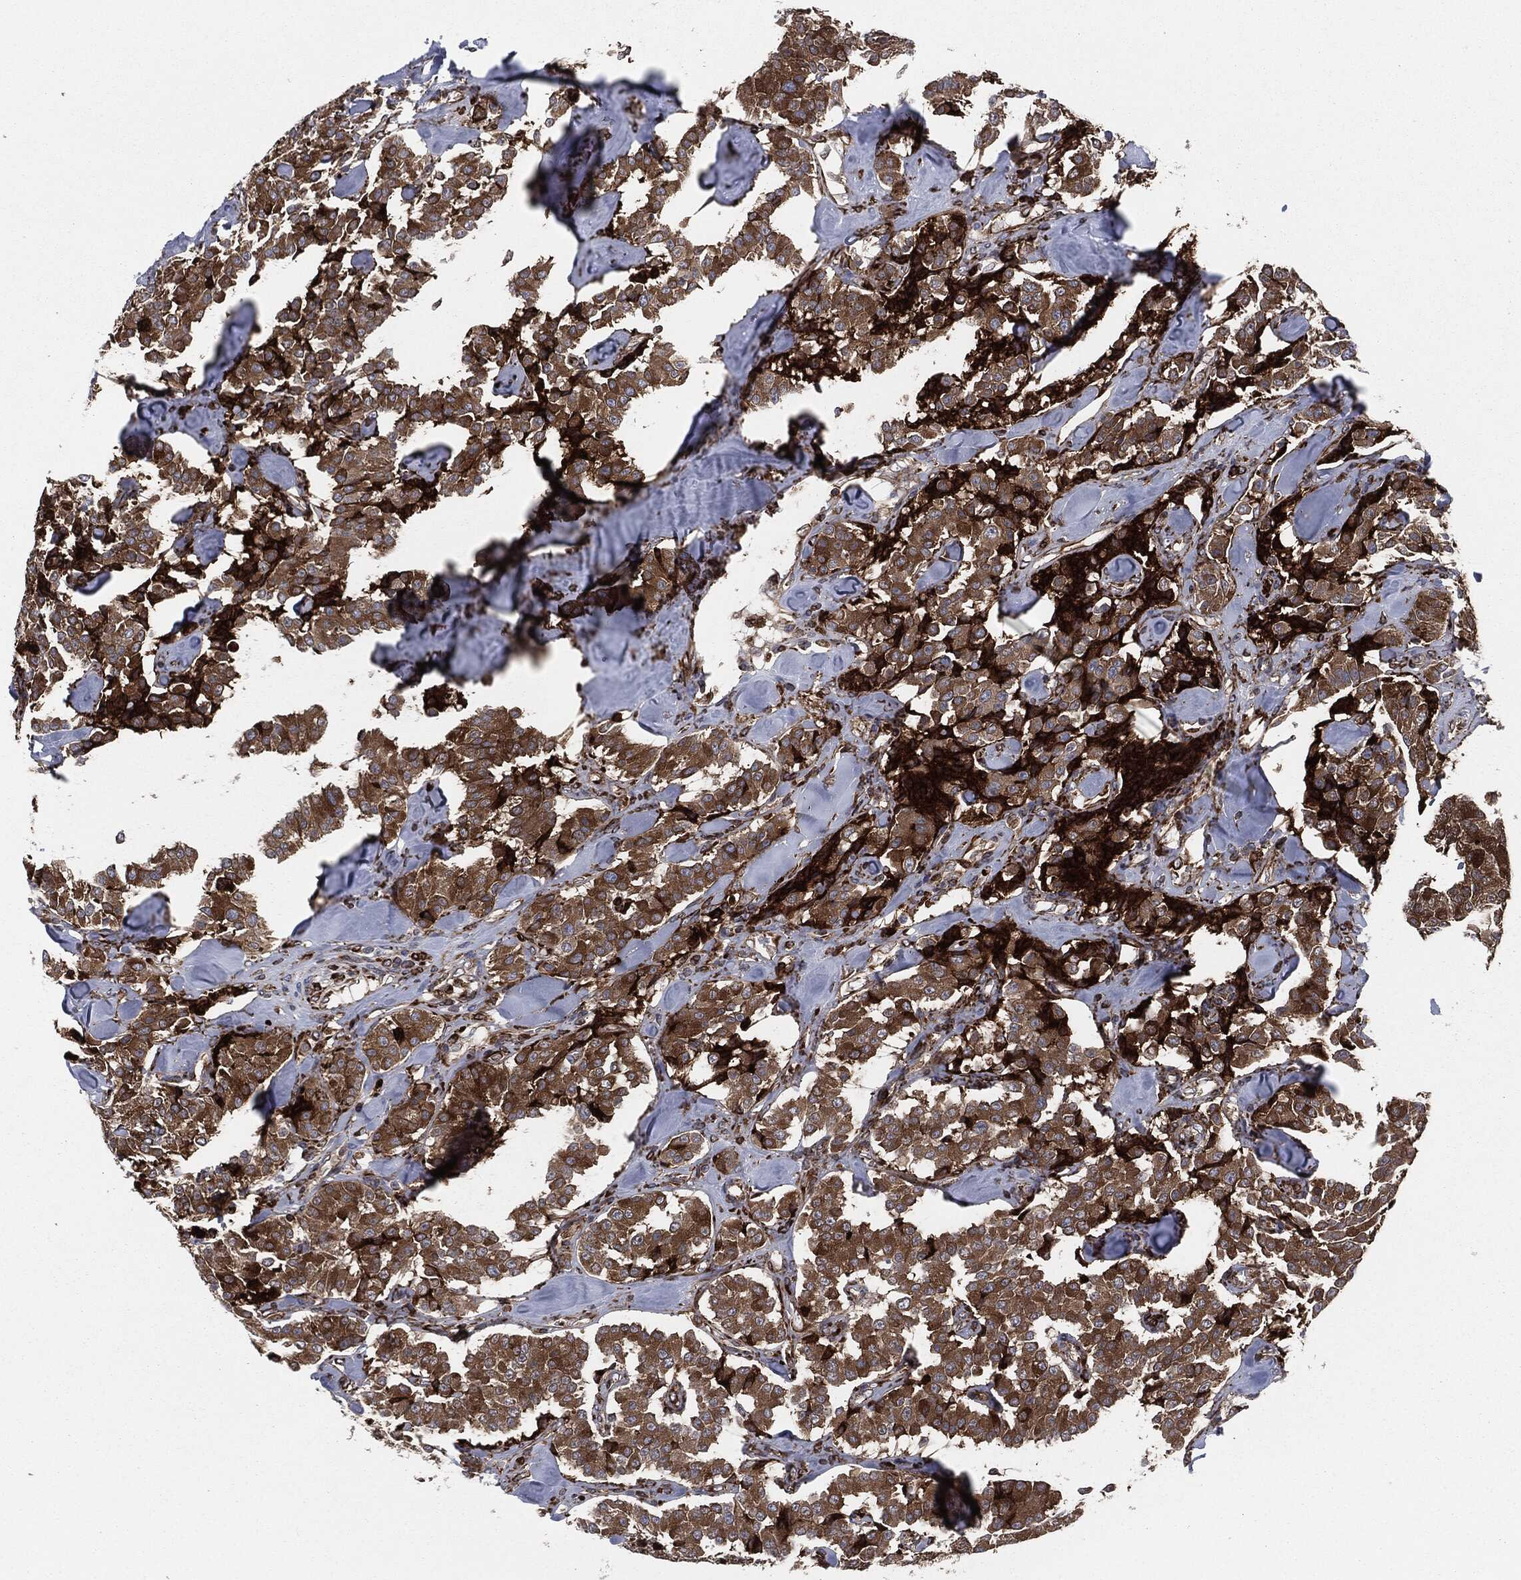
{"staining": {"intensity": "moderate", "quantity": ">75%", "location": "cytoplasmic/membranous"}, "tissue": "carcinoid", "cell_type": "Tumor cells", "image_type": "cancer", "snomed": [{"axis": "morphology", "description": "Carcinoid, malignant, NOS"}, {"axis": "topography", "description": "Pancreas"}], "caption": "Brown immunohistochemical staining in malignant carcinoid shows moderate cytoplasmic/membranous staining in approximately >75% of tumor cells.", "gene": "CALR", "patient": {"sex": "male", "age": 41}}